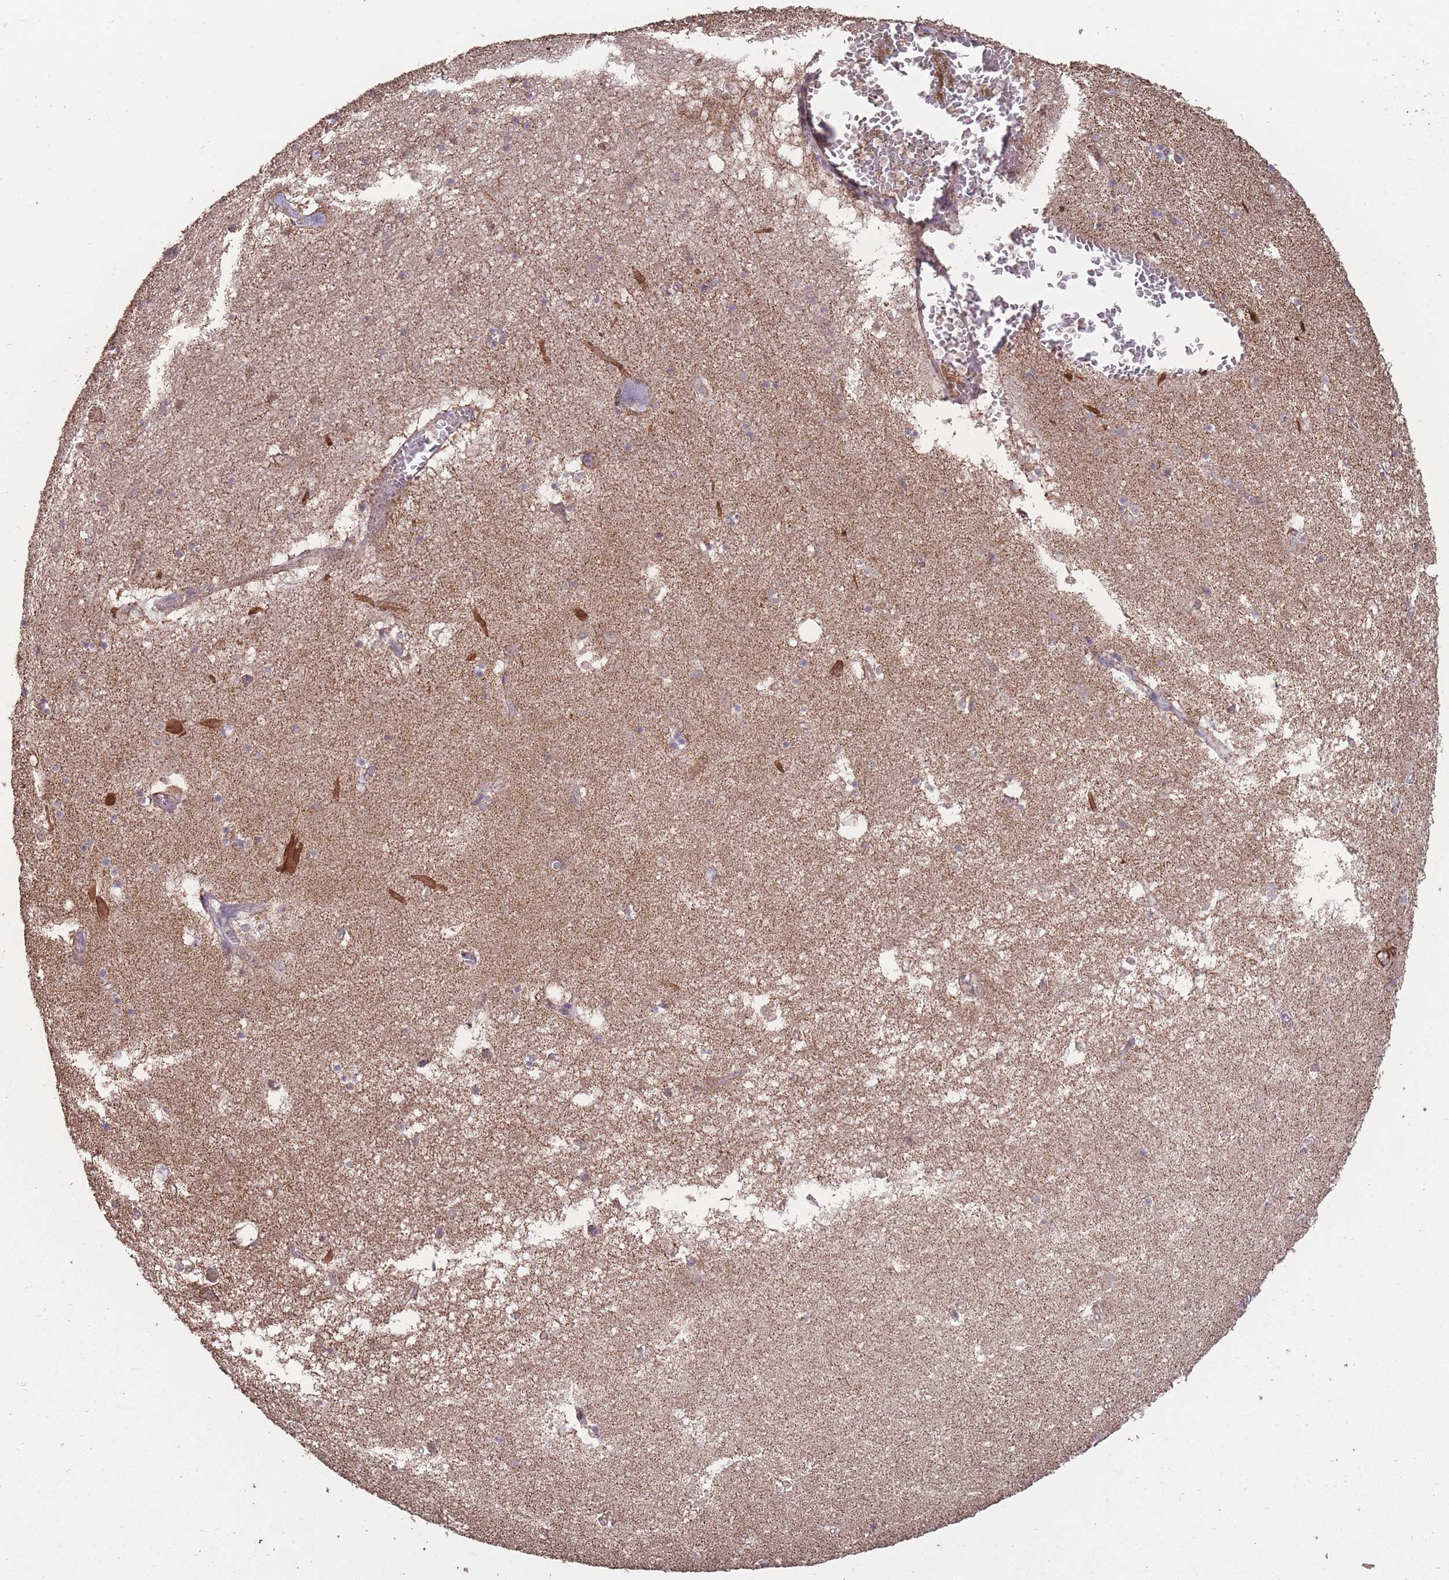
{"staining": {"intensity": "negative", "quantity": "none", "location": "none"}, "tissue": "hippocampus", "cell_type": "Glial cells", "image_type": "normal", "snomed": [{"axis": "morphology", "description": "Normal tissue, NOS"}, {"axis": "topography", "description": "Hippocampus"}], "caption": "Protein analysis of benign hippocampus shows no significant positivity in glial cells.", "gene": "NUDT21", "patient": {"sex": "female", "age": 64}}